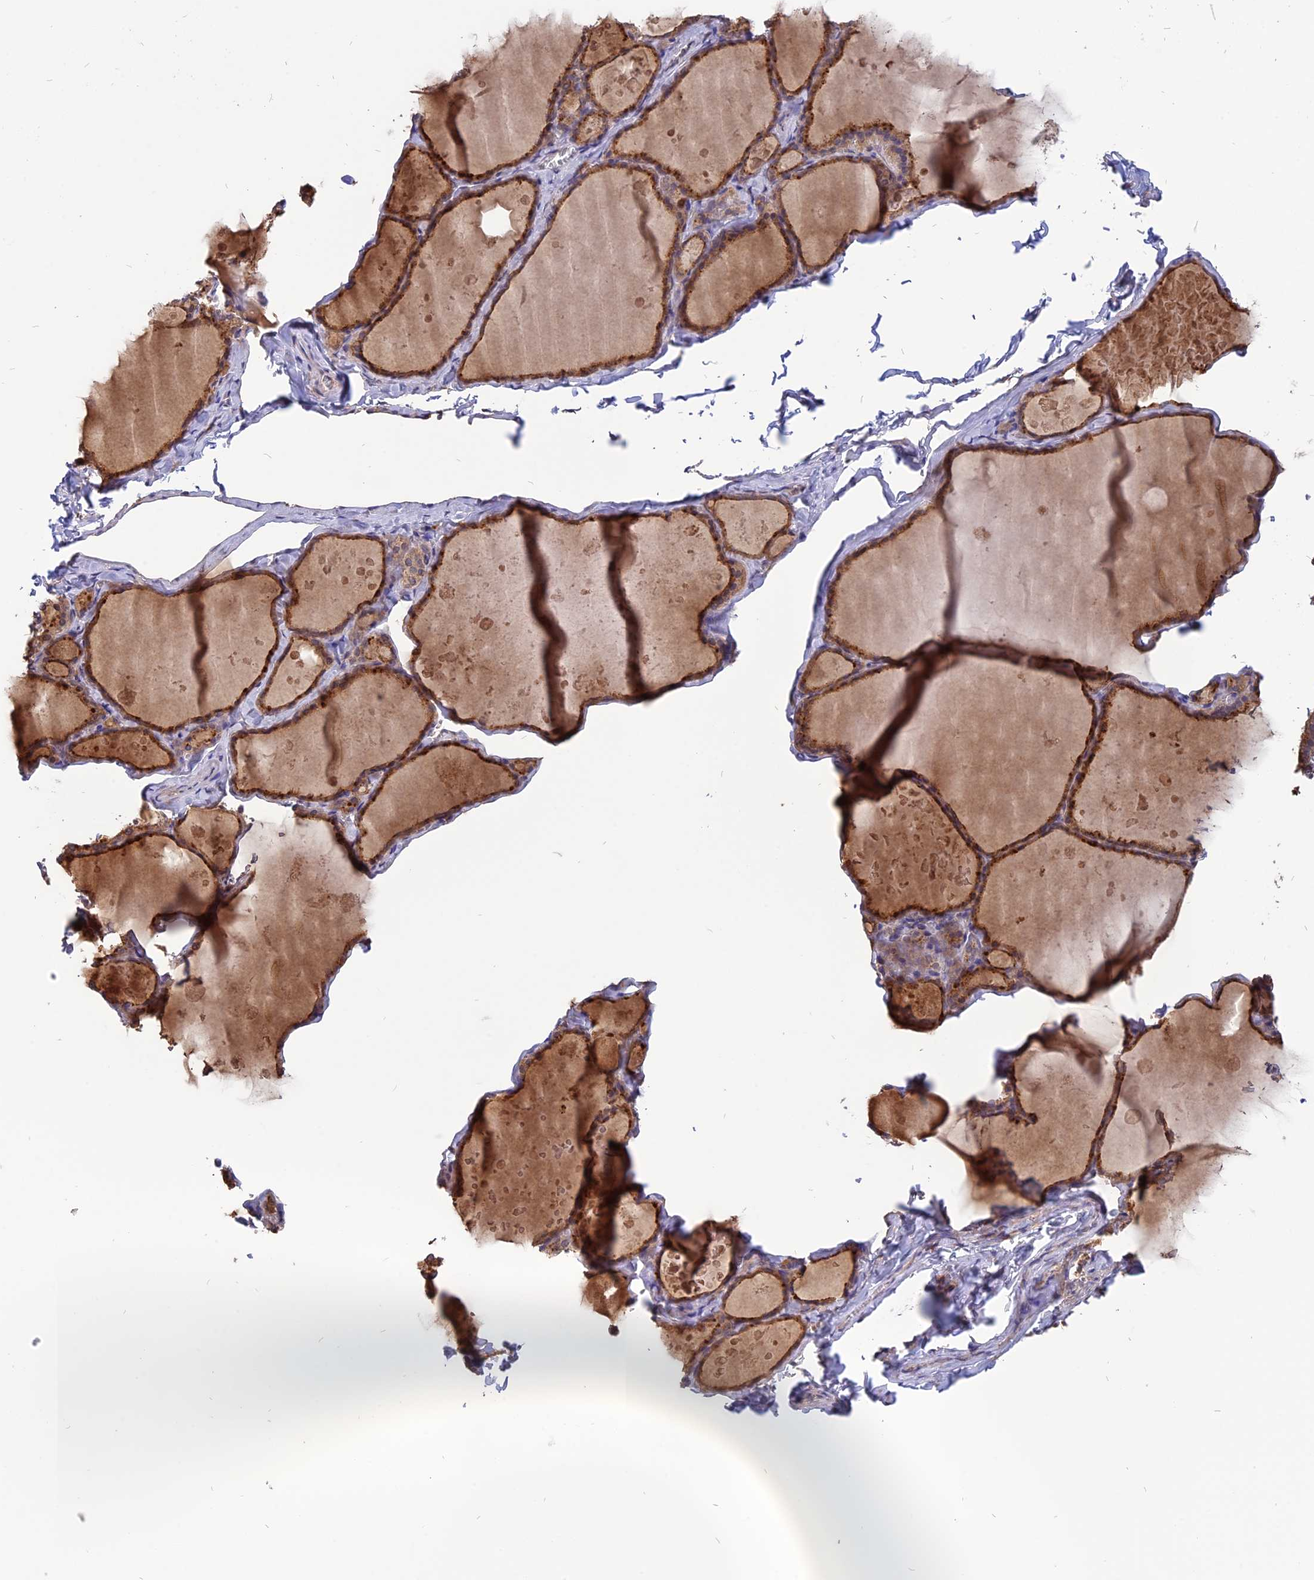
{"staining": {"intensity": "moderate", "quantity": ">75%", "location": "cytoplasmic/membranous"}, "tissue": "thyroid gland", "cell_type": "Glandular cells", "image_type": "normal", "snomed": [{"axis": "morphology", "description": "Normal tissue, NOS"}, {"axis": "topography", "description": "Thyroid gland"}], "caption": "Glandular cells exhibit medium levels of moderate cytoplasmic/membranous staining in approximately >75% of cells in benign thyroid gland.", "gene": "CARMIL2", "patient": {"sex": "male", "age": 56}}